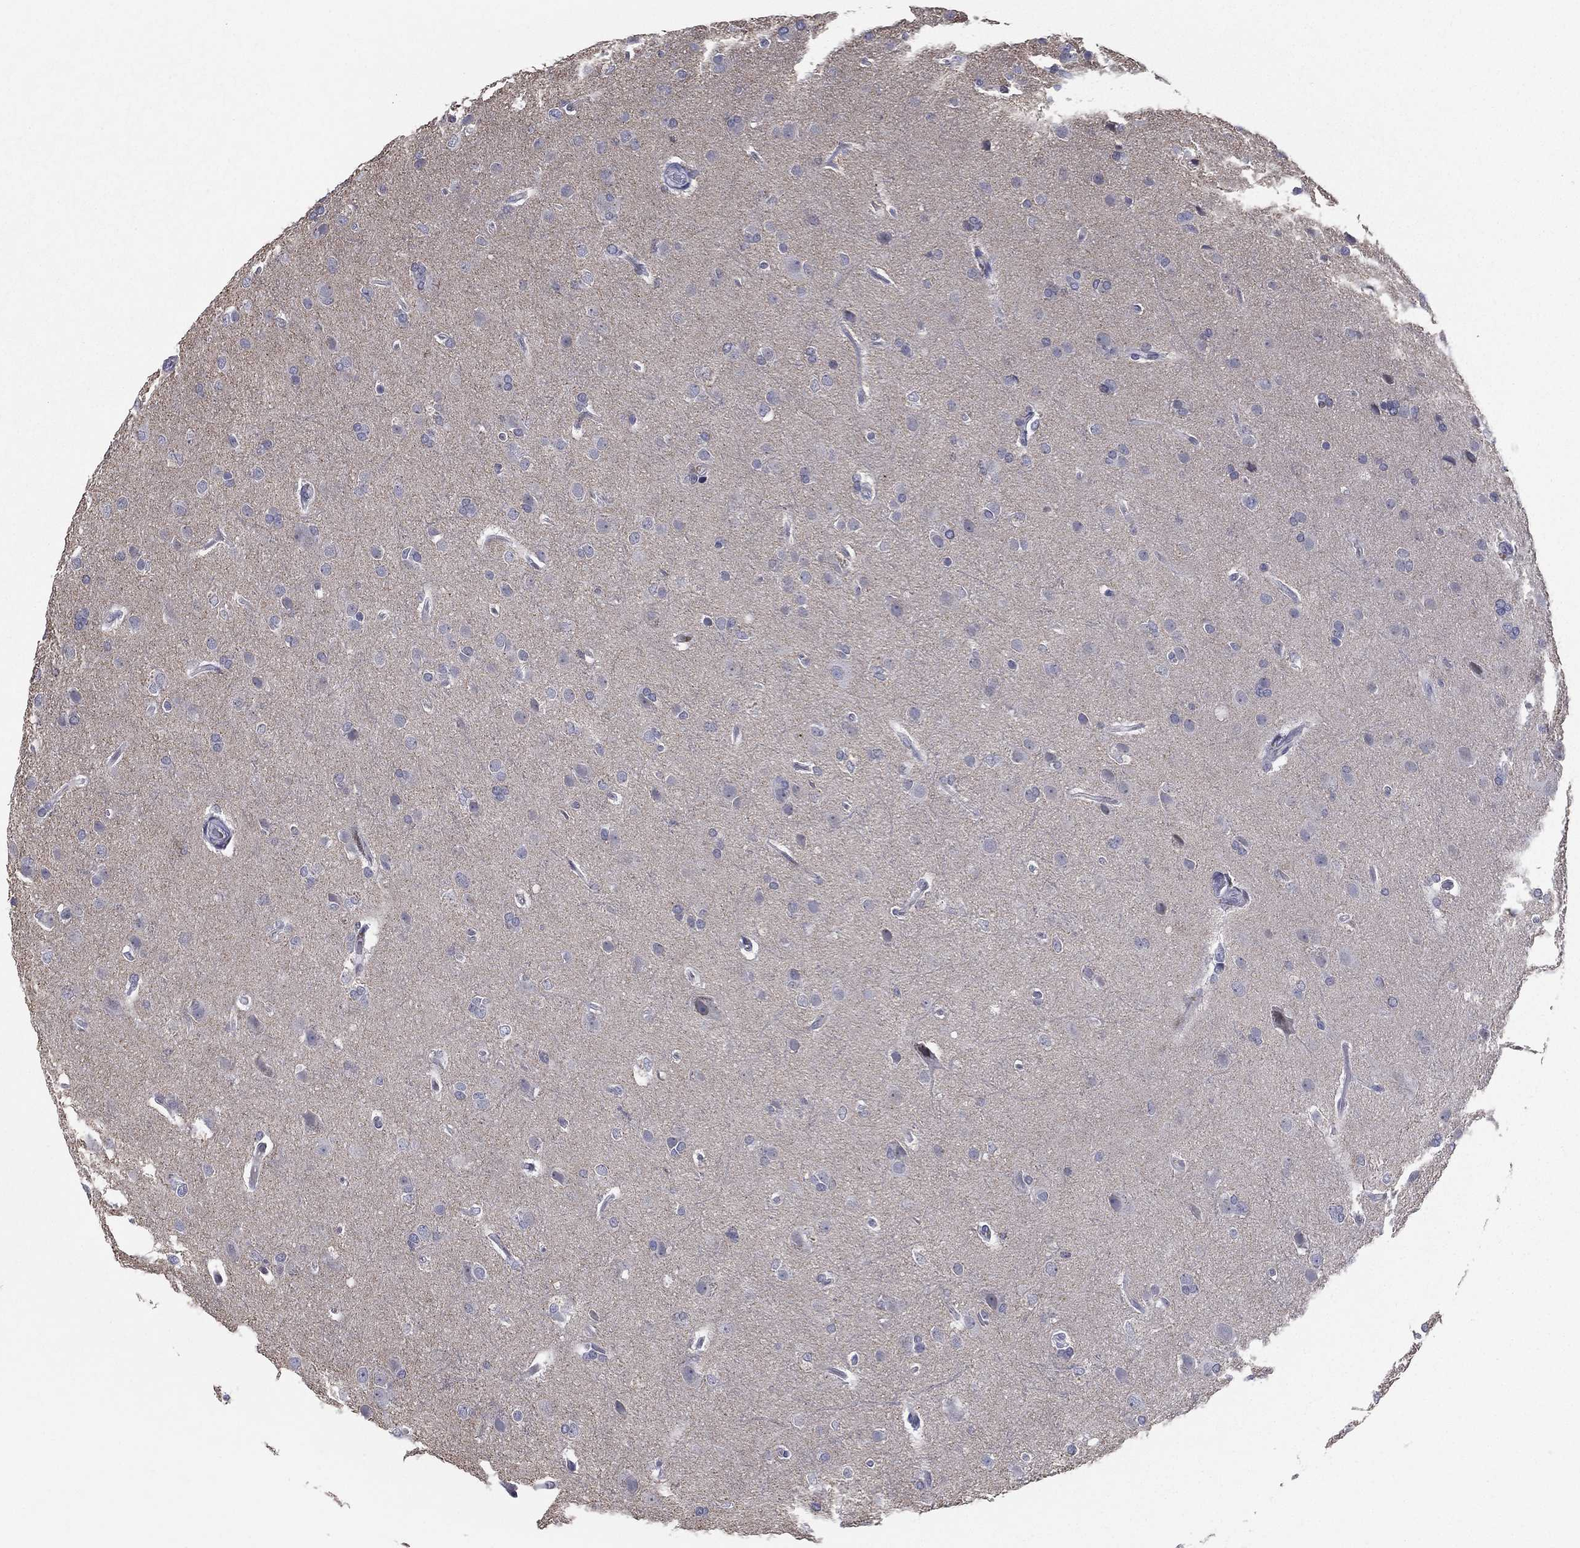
{"staining": {"intensity": "negative", "quantity": "none", "location": "none"}, "tissue": "glioma", "cell_type": "Tumor cells", "image_type": "cancer", "snomed": [{"axis": "morphology", "description": "Glioma, malignant, High grade"}, {"axis": "topography", "description": "Brain"}], "caption": "Immunohistochemistry (IHC) of human glioma shows no positivity in tumor cells. (IHC, brightfield microscopy, high magnification).", "gene": "EVI2B", "patient": {"sex": "male", "age": 68}}